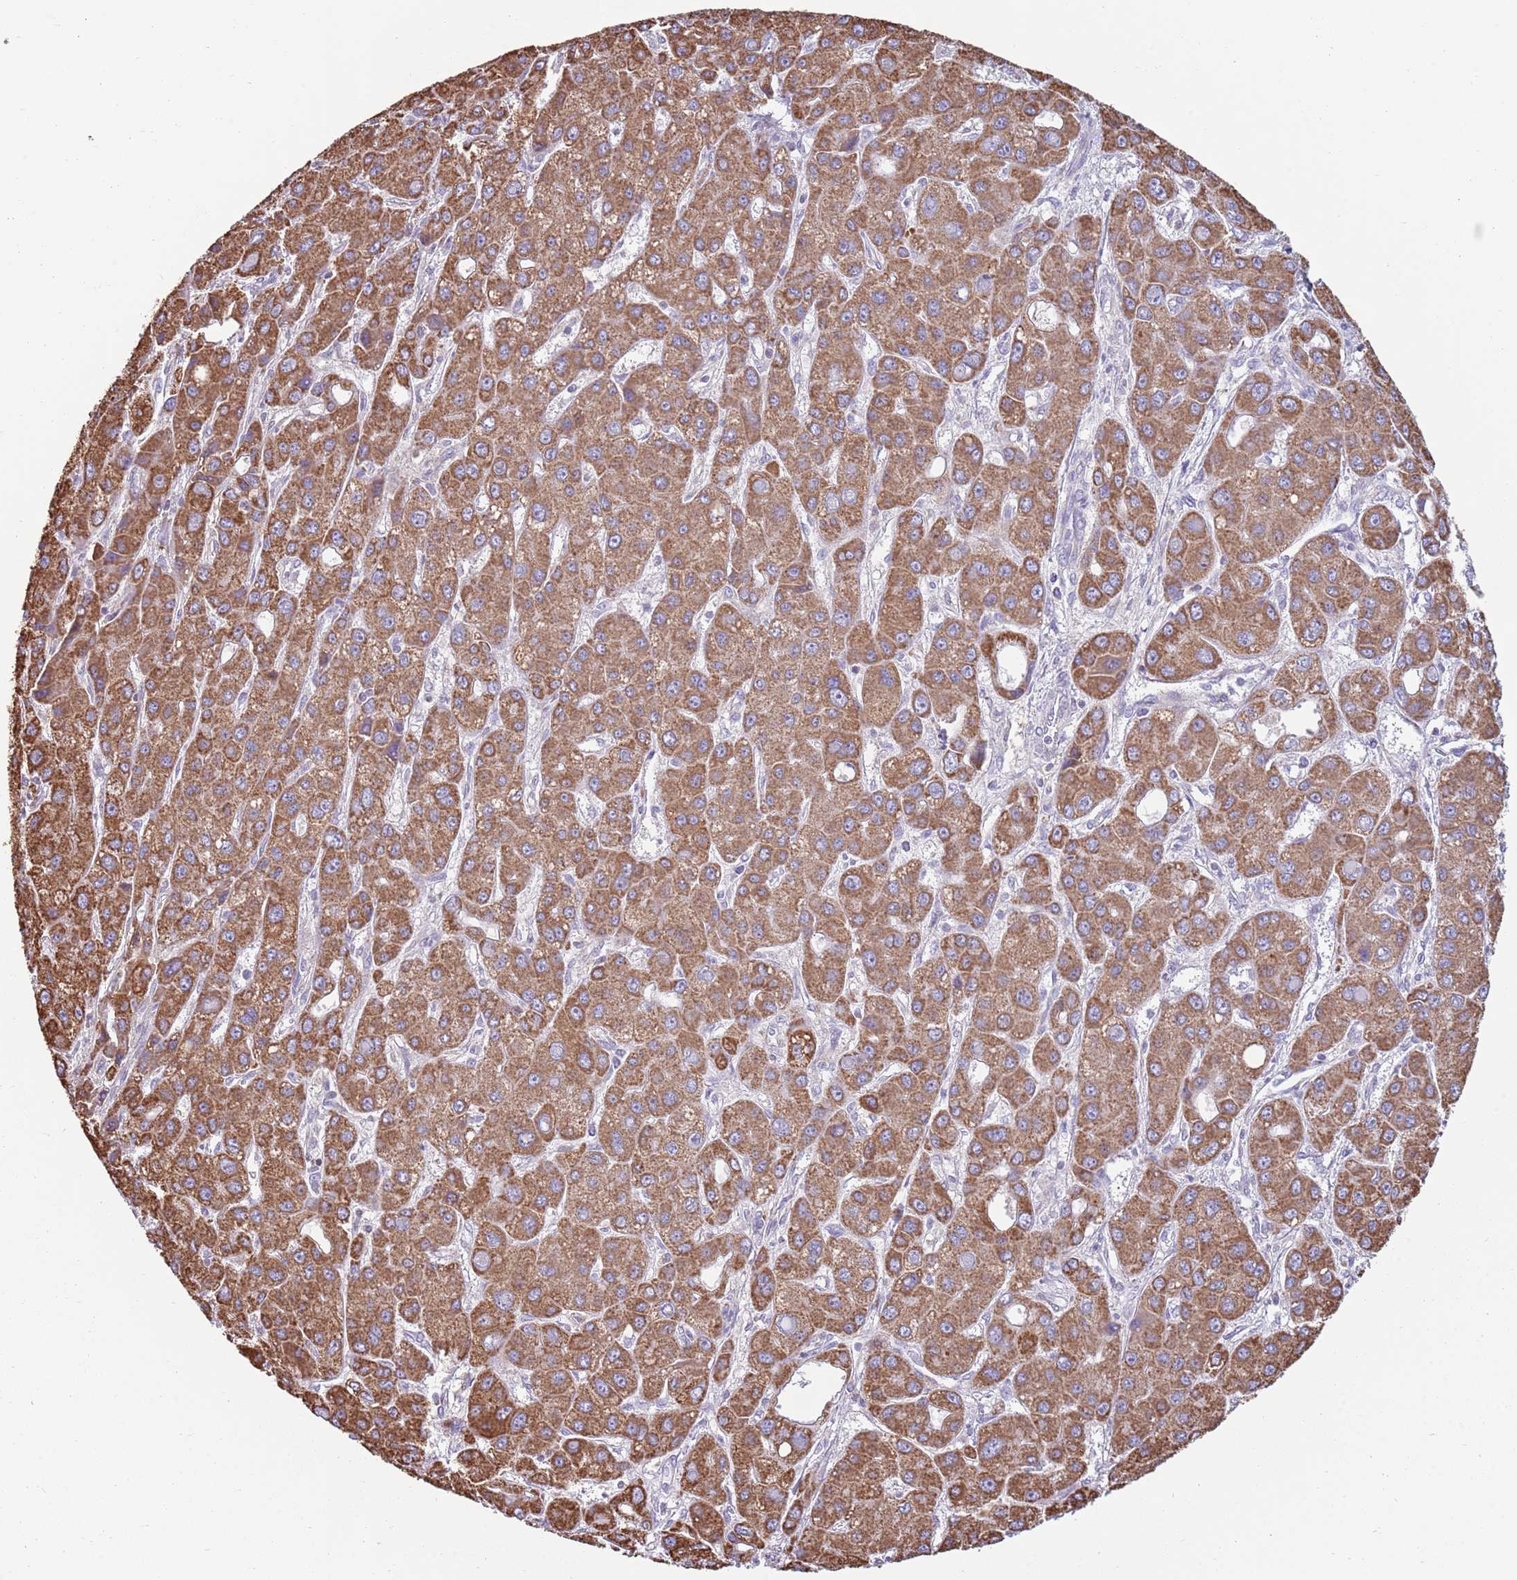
{"staining": {"intensity": "moderate", "quantity": ">75%", "location": "cytoplasmic/membranous"}, "tissue": "liver cancer", "cell_type": "Tumor cells", "image_type": "cancer", "snomed": [{"axis": "morphology", "description": "Carcinoma, Hepatocellular, NOS"}, {"axis": "topography", "description": "Liver"}], "caption": "High-power microscopy captured an immunohistochemistry photomicrograph of liver cancer, revealing moderate cytoplasmic/membranous expression in about >75% of tumor cells.", "gene": "TTLL1", "patient": {"sex": "male", "age": 55}}